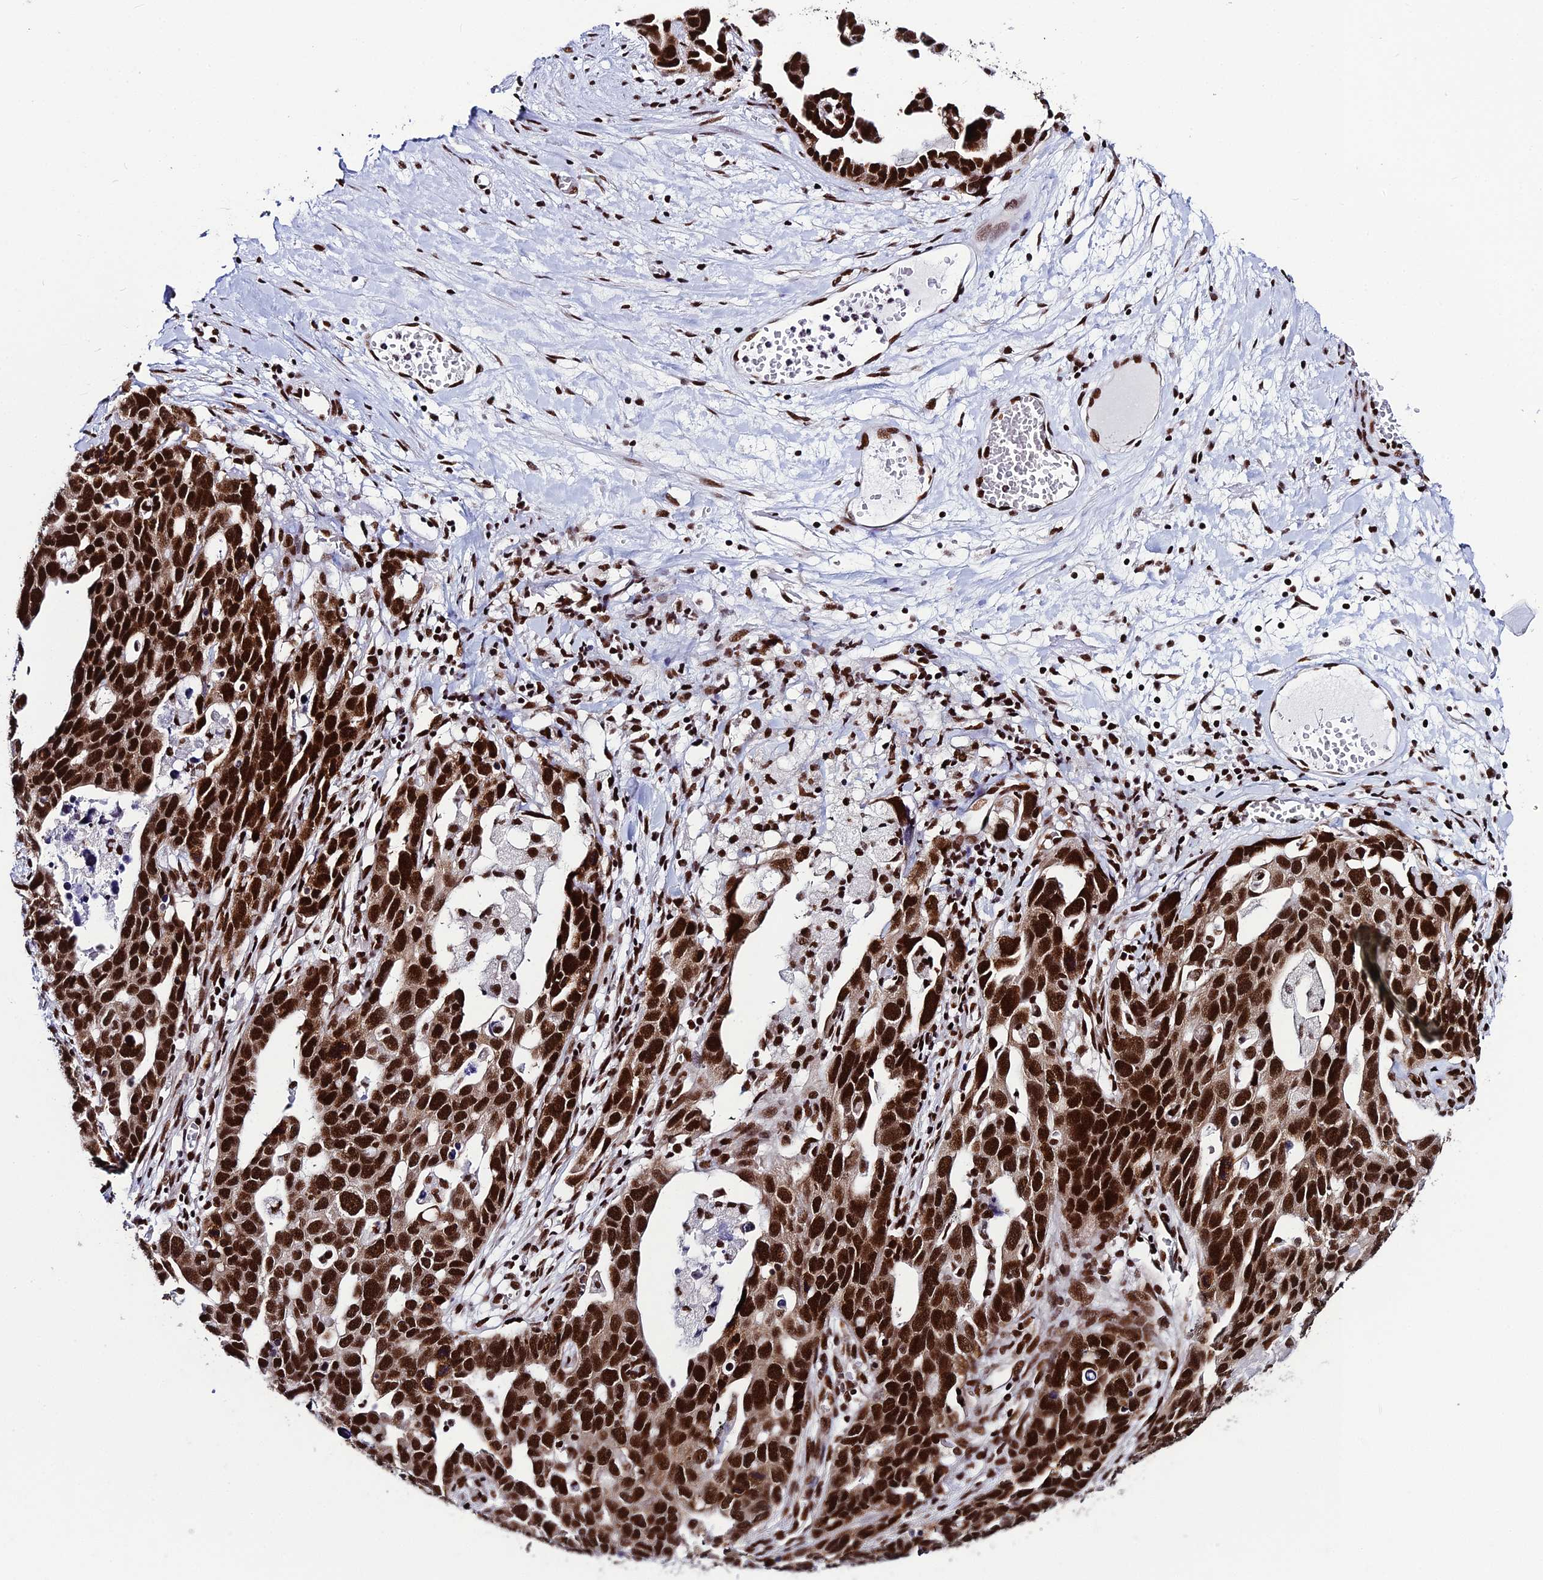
{"staining": {"intensity": "strong", "quantity": ">75%", "location": "nuclear"}, "tissue": "ovarian cancer", "cell_type": "Tumor cells", "image_type": "cancer", "snomed": [{"axis": "morphology", "description": "Cystadenocarcinoma, serous, NOS"}, {"axis": "topography", "description": "Ovary"}], "caption": "DAB (3,3'-diaminobenzidine) immunohistochemical staining of human ovarian cancer (serous cystadenocarcinoma) displays strong nuclear protein positivity in about >75% of tumor cells.", "gene": "HNRNPH1", "patient": {"sex": "female", "age": 54}}